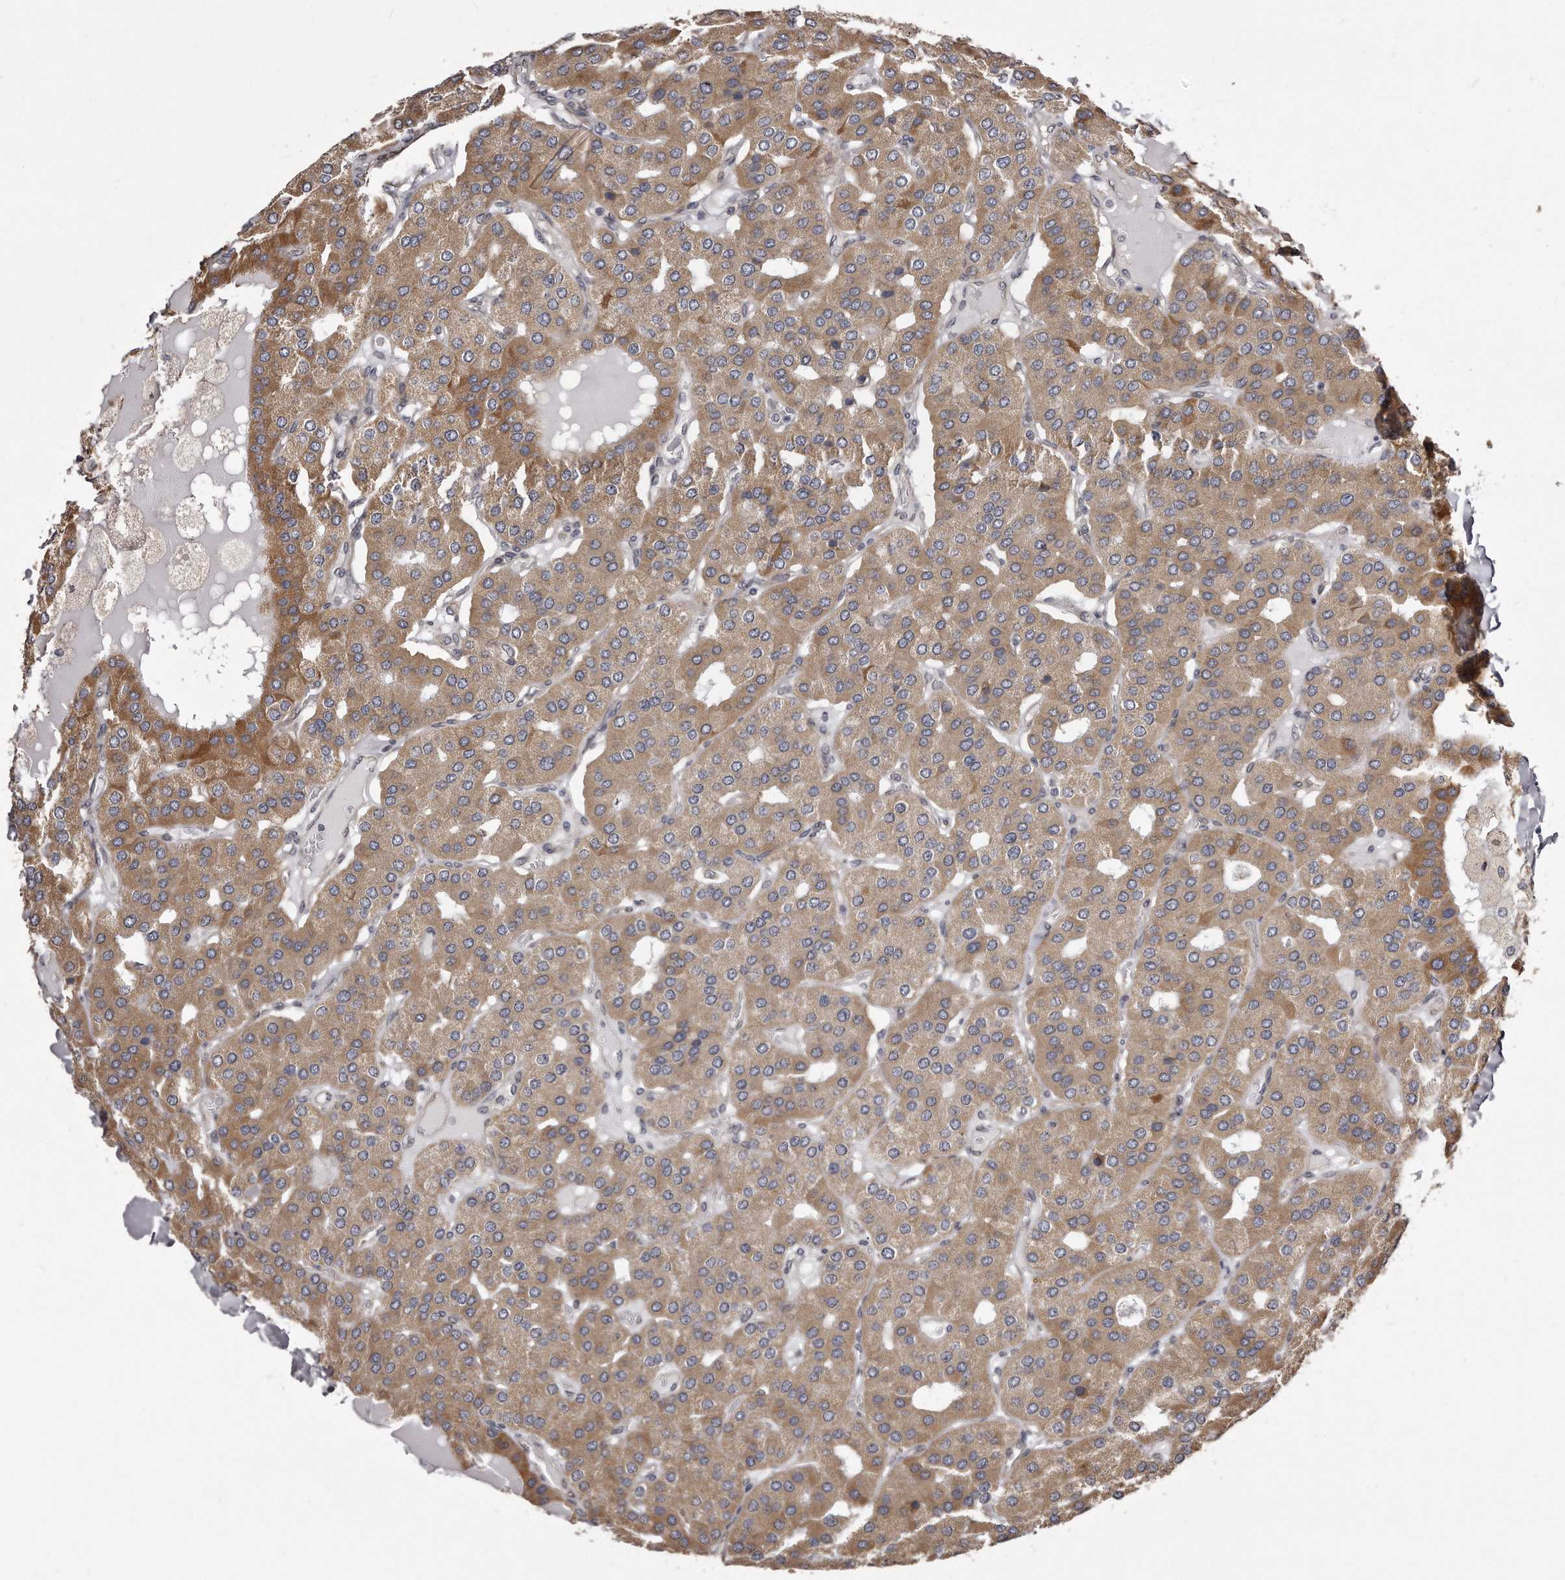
{"staining": {"intensity": "moderate", "quantity": ">75%", "location": "cytoplasmic/membranous"}, "tissue": "parathyroid gland", "cell_type": "Glandular cells", "image_type": "normal", "snomed": [{"axis": "morphology", "description": "Normal tissue, NOS"}, {"axis": "morphology", "description": "Adenoma, NOS"}, {"axis": "topography", "description": "Parathyroid gland"}], "caption": "DAB immunohistochemical staining of normal parathyroid gland shows moderate cytoplasmic/membranous protein positivity in approximately >75% of glandular cells.", "gene": "TRAPPC14", "patient": {"sex": "female", "age": 86}}